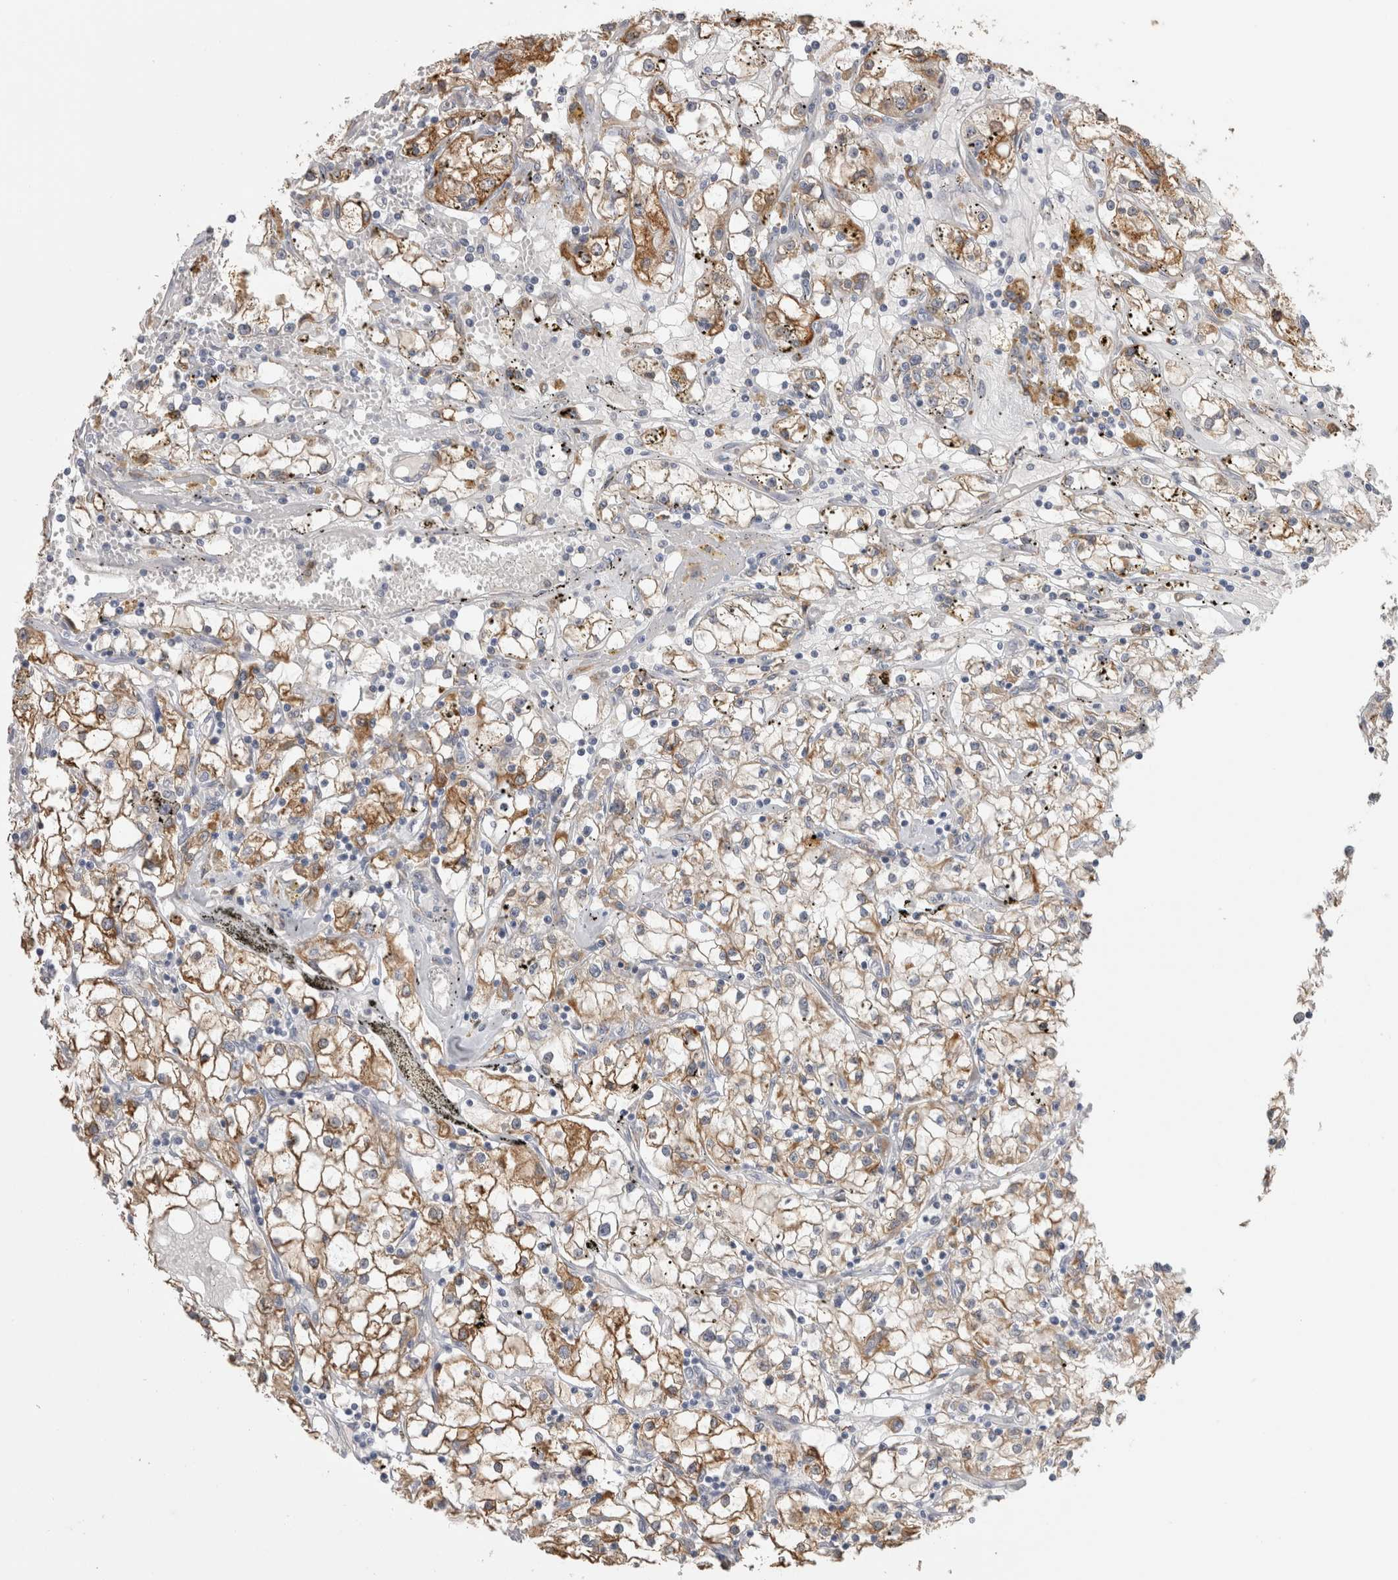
{"staining": {"intensity": "moderate", "quantity": "25%-75%", "location": "cytoplasmic/membranous"}, "tissue": "renal cancer", "cell_type": "Tumor cells", "image_type": "cancer", "snomed": [{"axis": "morphology", "description": "Adenocarcinoma, NOS"}, {"axis": "topography", "description": "Kidney"}], "caption": "The micrograph shows a brown stain indicating the presence of a protein in the cytoplasmic/membranous of tumor cells in renal cancer. The staining was performed using DAB (3,3'-diaminobenzidine) to visualize the protein expression in brown, while the nuclei were stained in blue with hematoxylin (Magnification: 20x).", "gene": "LRPAP1", "patient": {"sex": "male", "age": 56}}